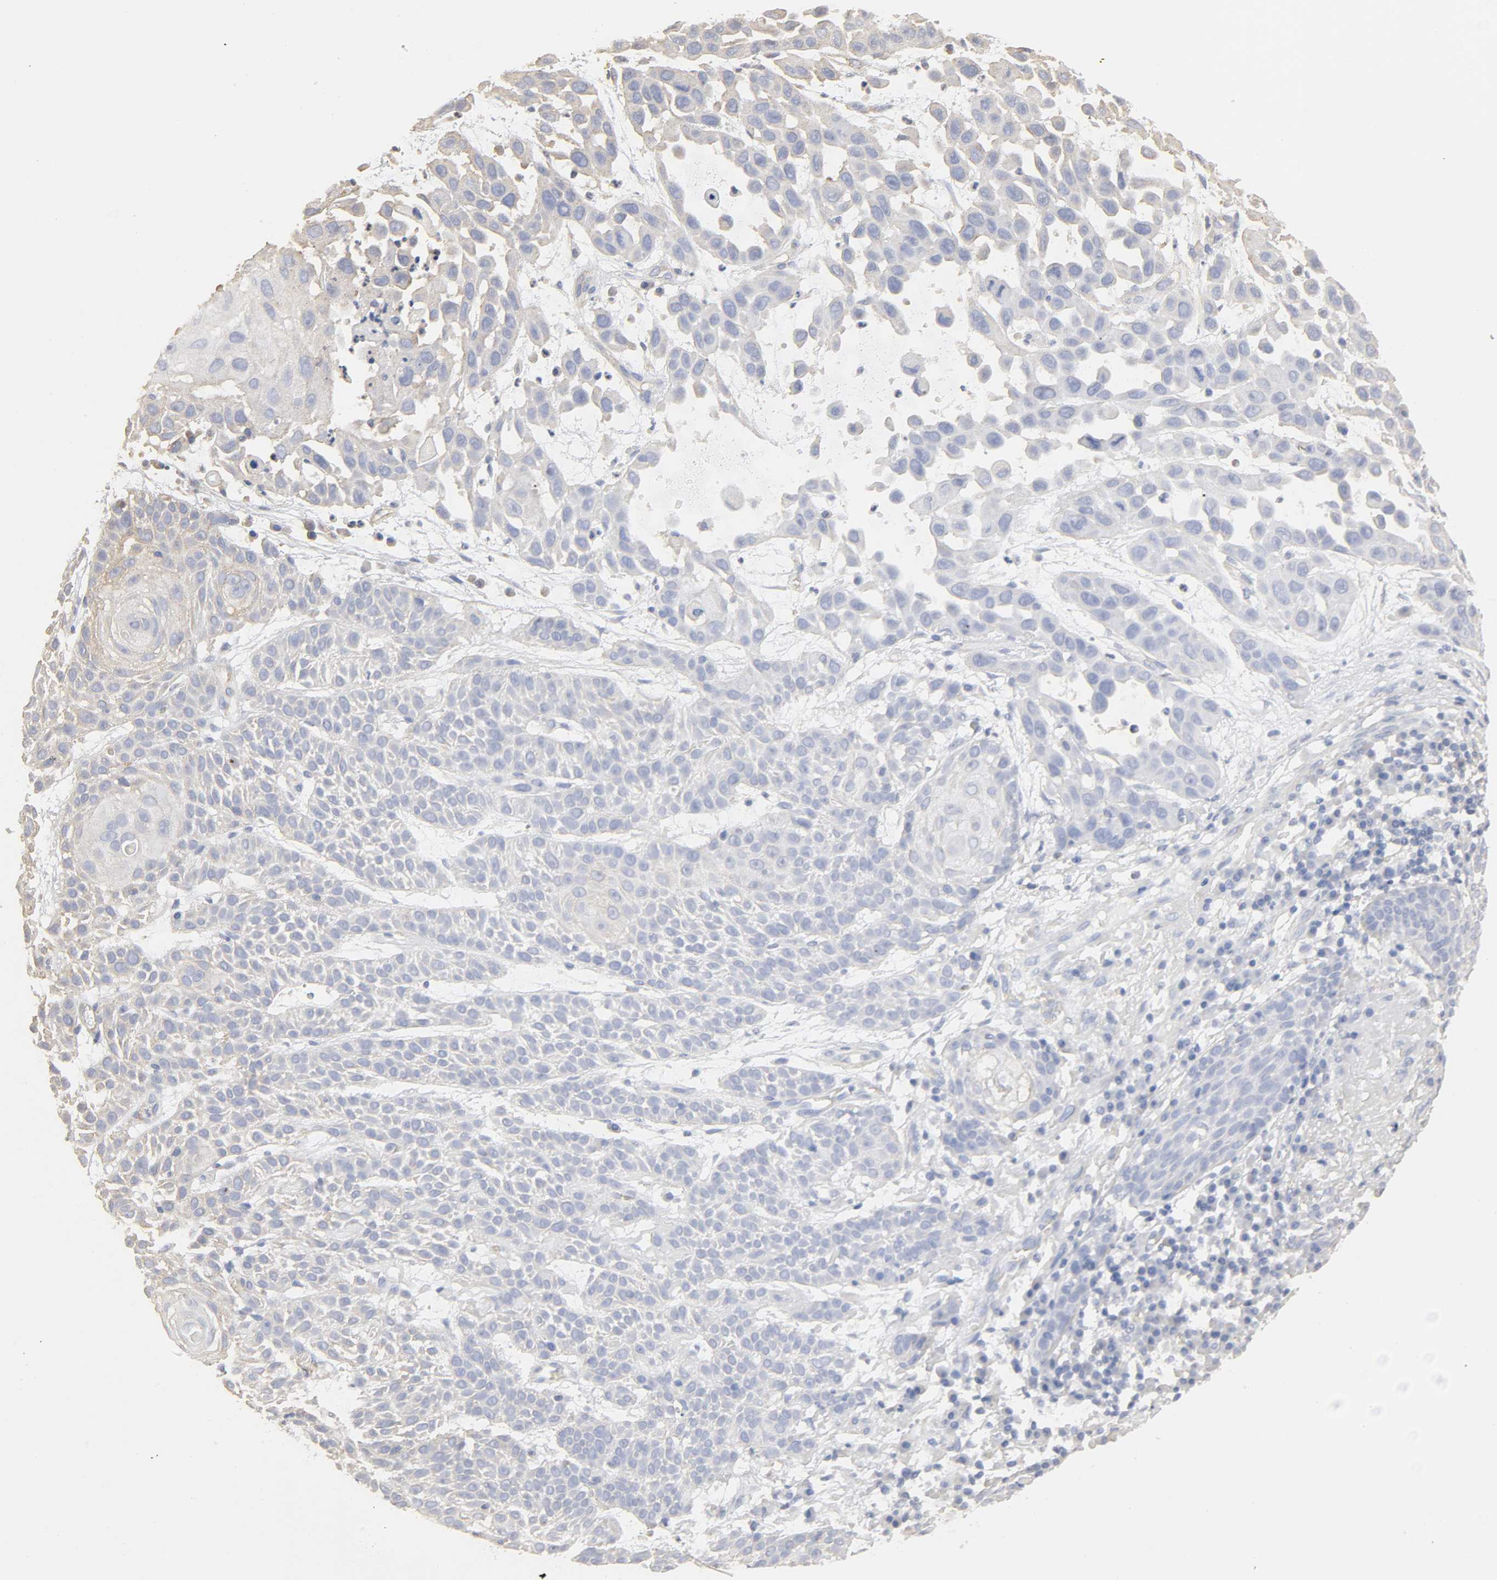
{"staining": {"intensity": "negative", "quantity": "none", "location": "none"}, "tissue": "skin cancer", "cell_type": "Tumor cells", "image_type": "cancer", "snomed": [{"axis": "morphology", "description": "Squamous cell carcinoma, NOS"}, {"axis": "topography", "description": "Skin"}], "caption": "Tumor cells are negative for brown protein staining in squamous cell carcinoma (skin).", "gene": "SH3GLB1", "patient": {"sex": "male", "age": 81}}